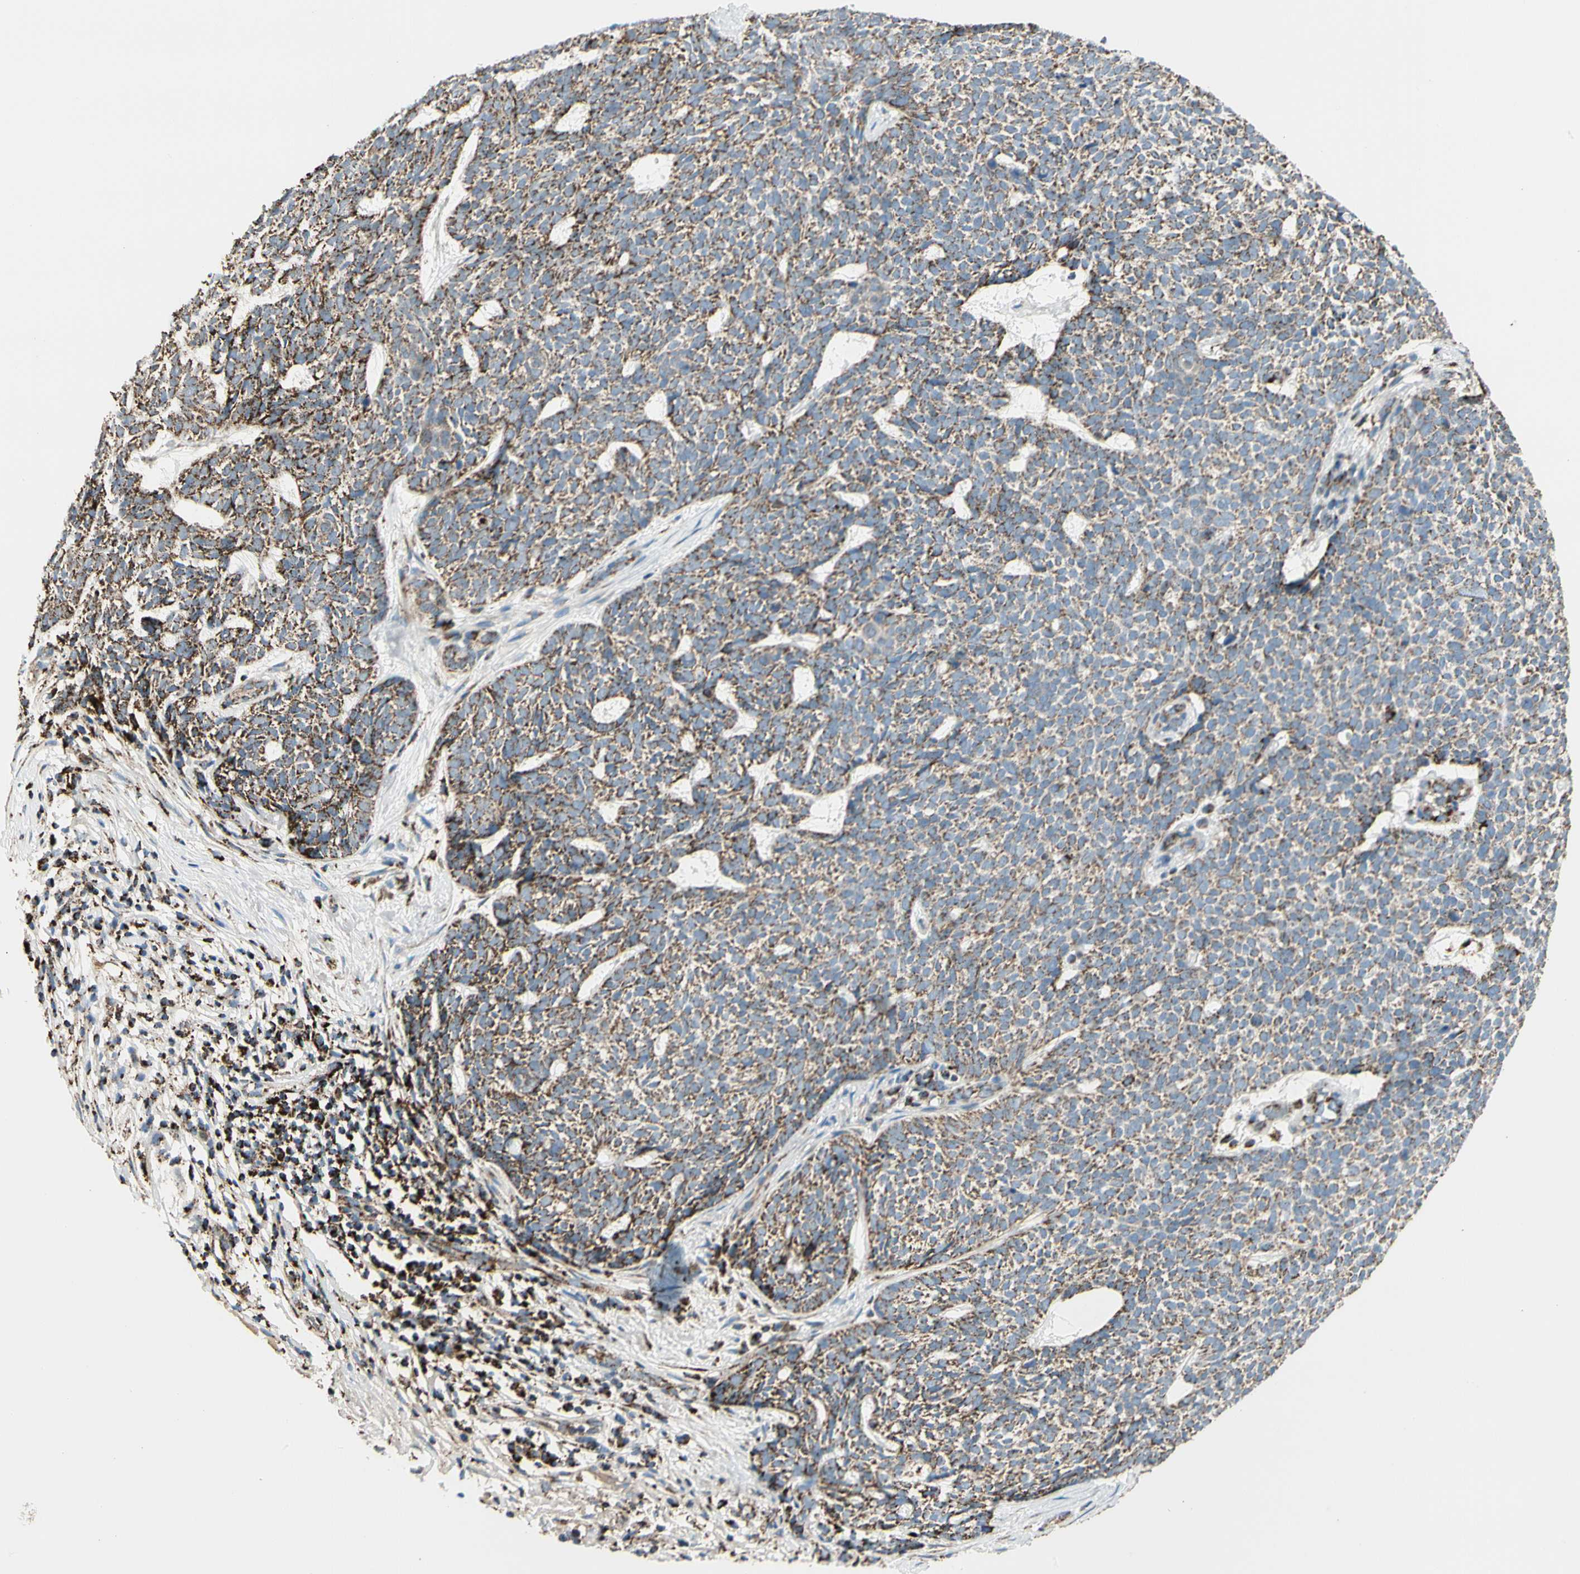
{"staining": {"intensity": "moderate", "quantity": ">75%", "location": "cytoplasmic/membranous"}, "tissue": "skin cancer", "cell_type": "Tumor cells", "image_type": "cancer", "snomed": [{"axis": "morphology", "description": "Basal cell carcinoma"}, {"axis": "topography", "description": "Skin"}], "caption": "Moderate cytoplasmic/membranous positivity is seen in approximately >75% of tumor cells in skin cancer (basal cell carcinoma). (Brightfield microscopy of DAB IHC at high magnification).", "gene": "ME2", "patient": {"sex": "female", "age": 84}}